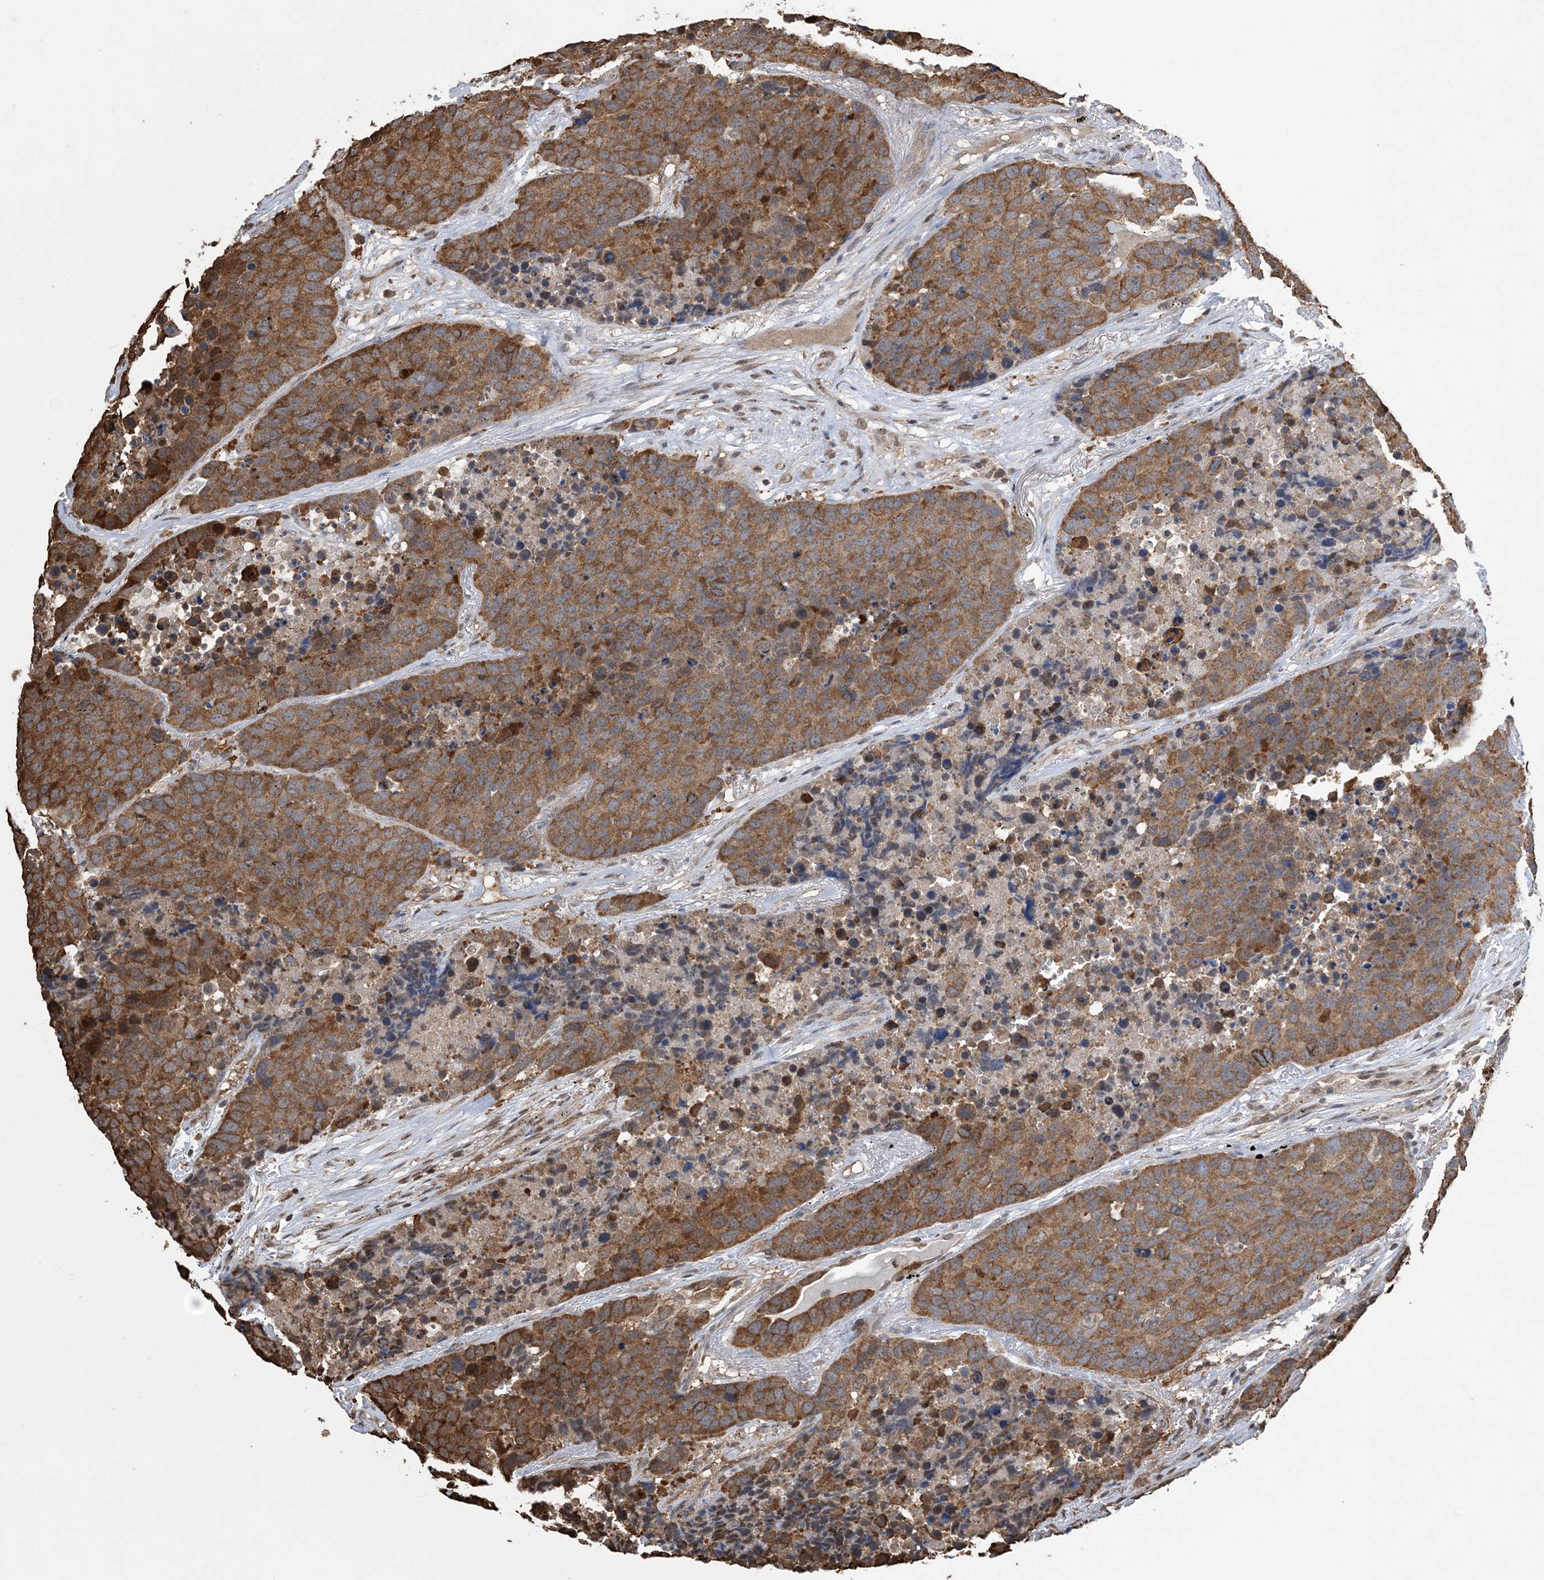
{"staining": {"intensity": "moderate", "quantity": ">75%", "location": "cytoplasmic/membranous"}, "tissue": "carcinoid", "cell_type": "Tumor cells", "image_type": "cancer", "snomed": [{"axis": "morphology", "description": "Carcinoid, malignant, NOS"}, {"axis": "topography", "description": "Lung"}], "caption": "There is medium levels of moderate cytoplasmic/membranous positivity in tumor cells of carcinoid, as demonstrated by immunohistochemical staining (brown color).", "gene": "HSPA1A", "patient": {"sex": "male", "age": 60}}